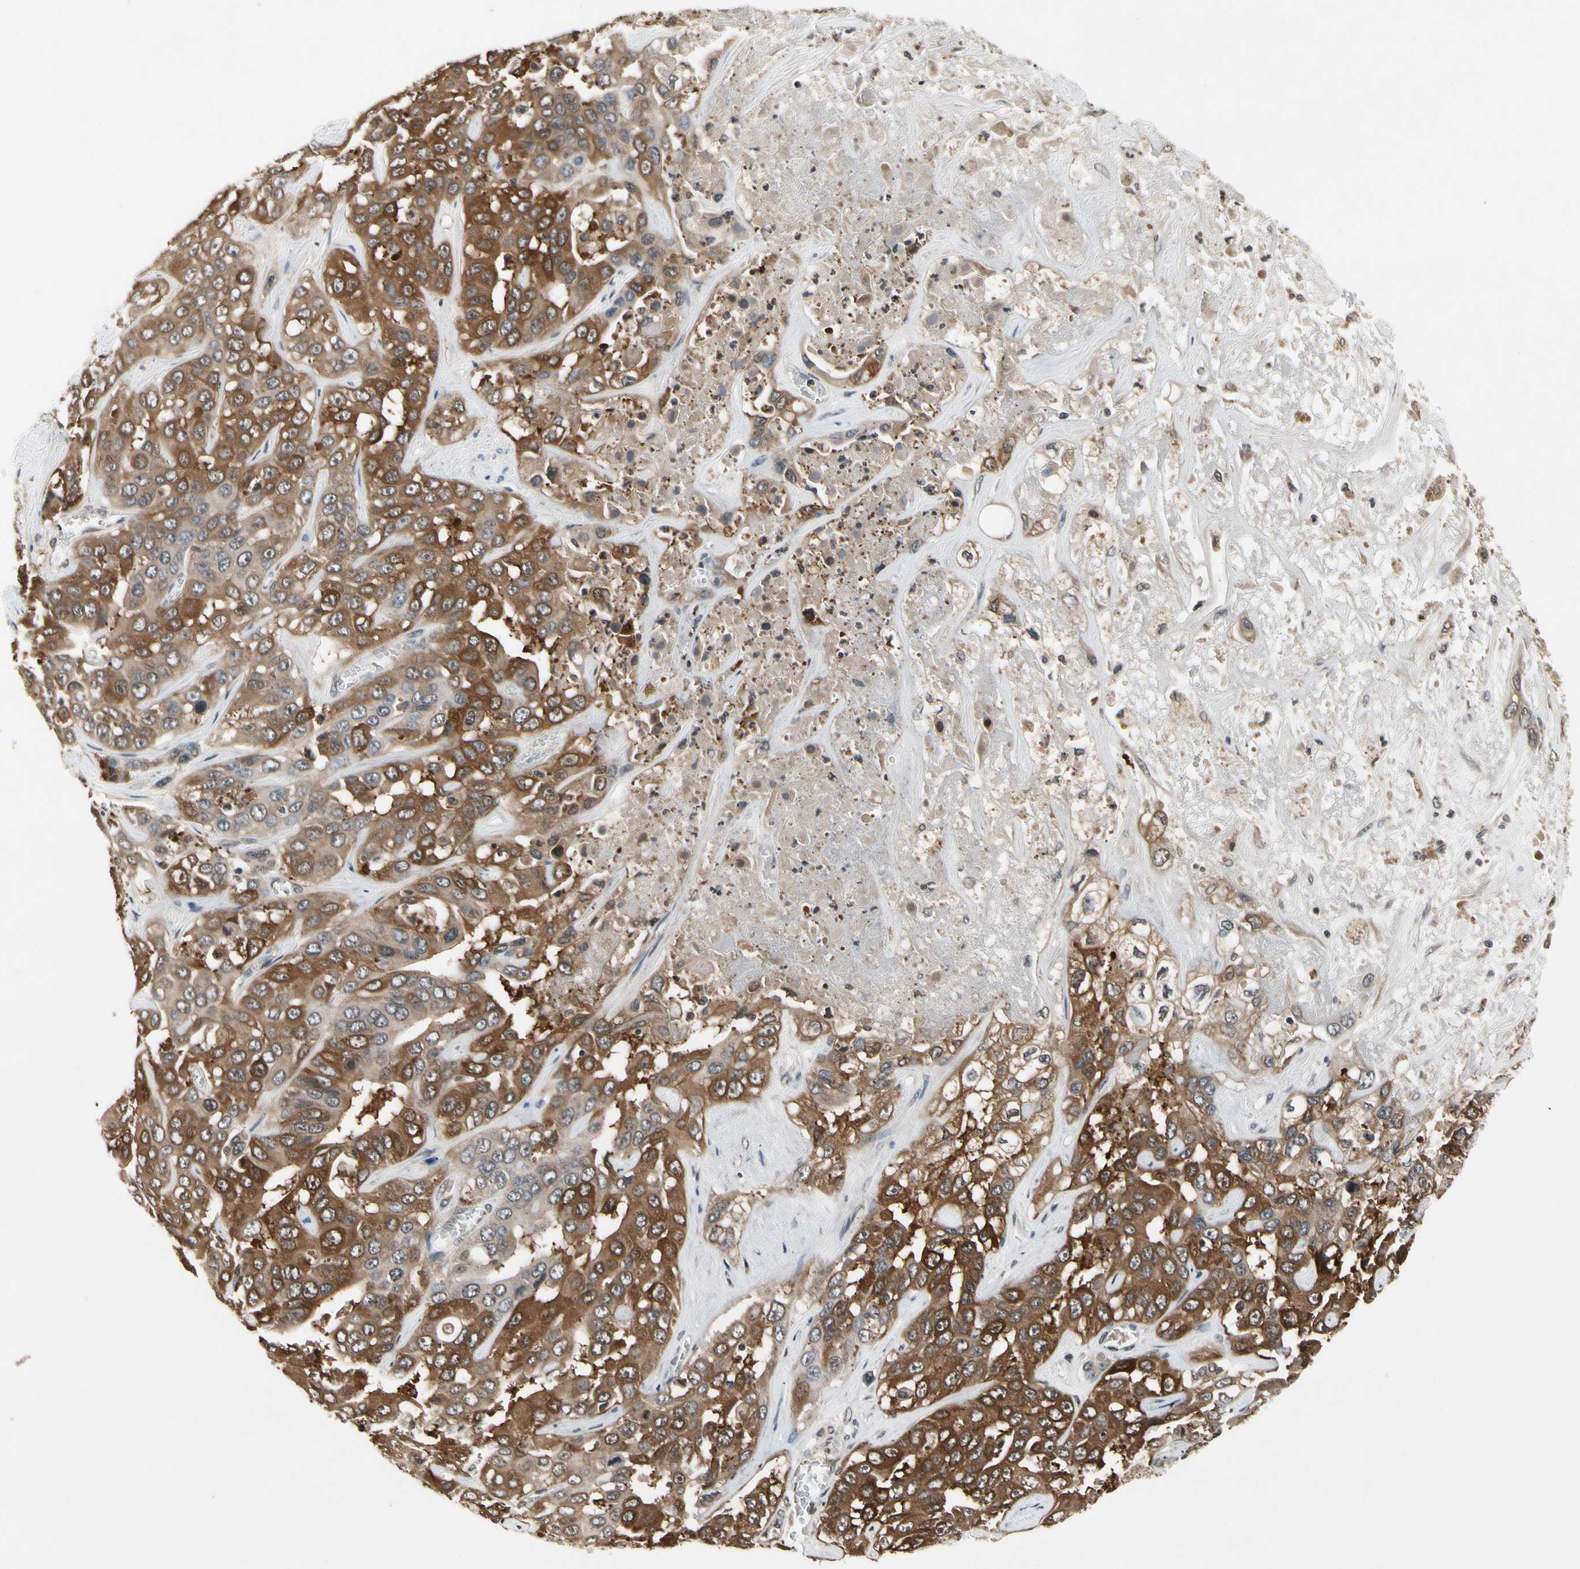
{"staining": {"intensity": "moderate", "quantity": "25%-75%", "location": "cytoplasmic/membranous"}, "tissue": "liver cancer", "cell_type": "Tumor cells", "image_type": "cancer", "snomed": [{"axis": "morphology", "description": "Cholangiocarcinoma"}, {"axis": "topography", "description": "Liver"}], "caption": "Immunohistochemical staining of liver cancer (cholangiocarcinoma) exhibits medium levels of moderate cytoplasmic/membranous expression in approximately 25%-75% of tumor cells.", "gene": "GCLC", "patient": {"sex": "female", "age": 52}}